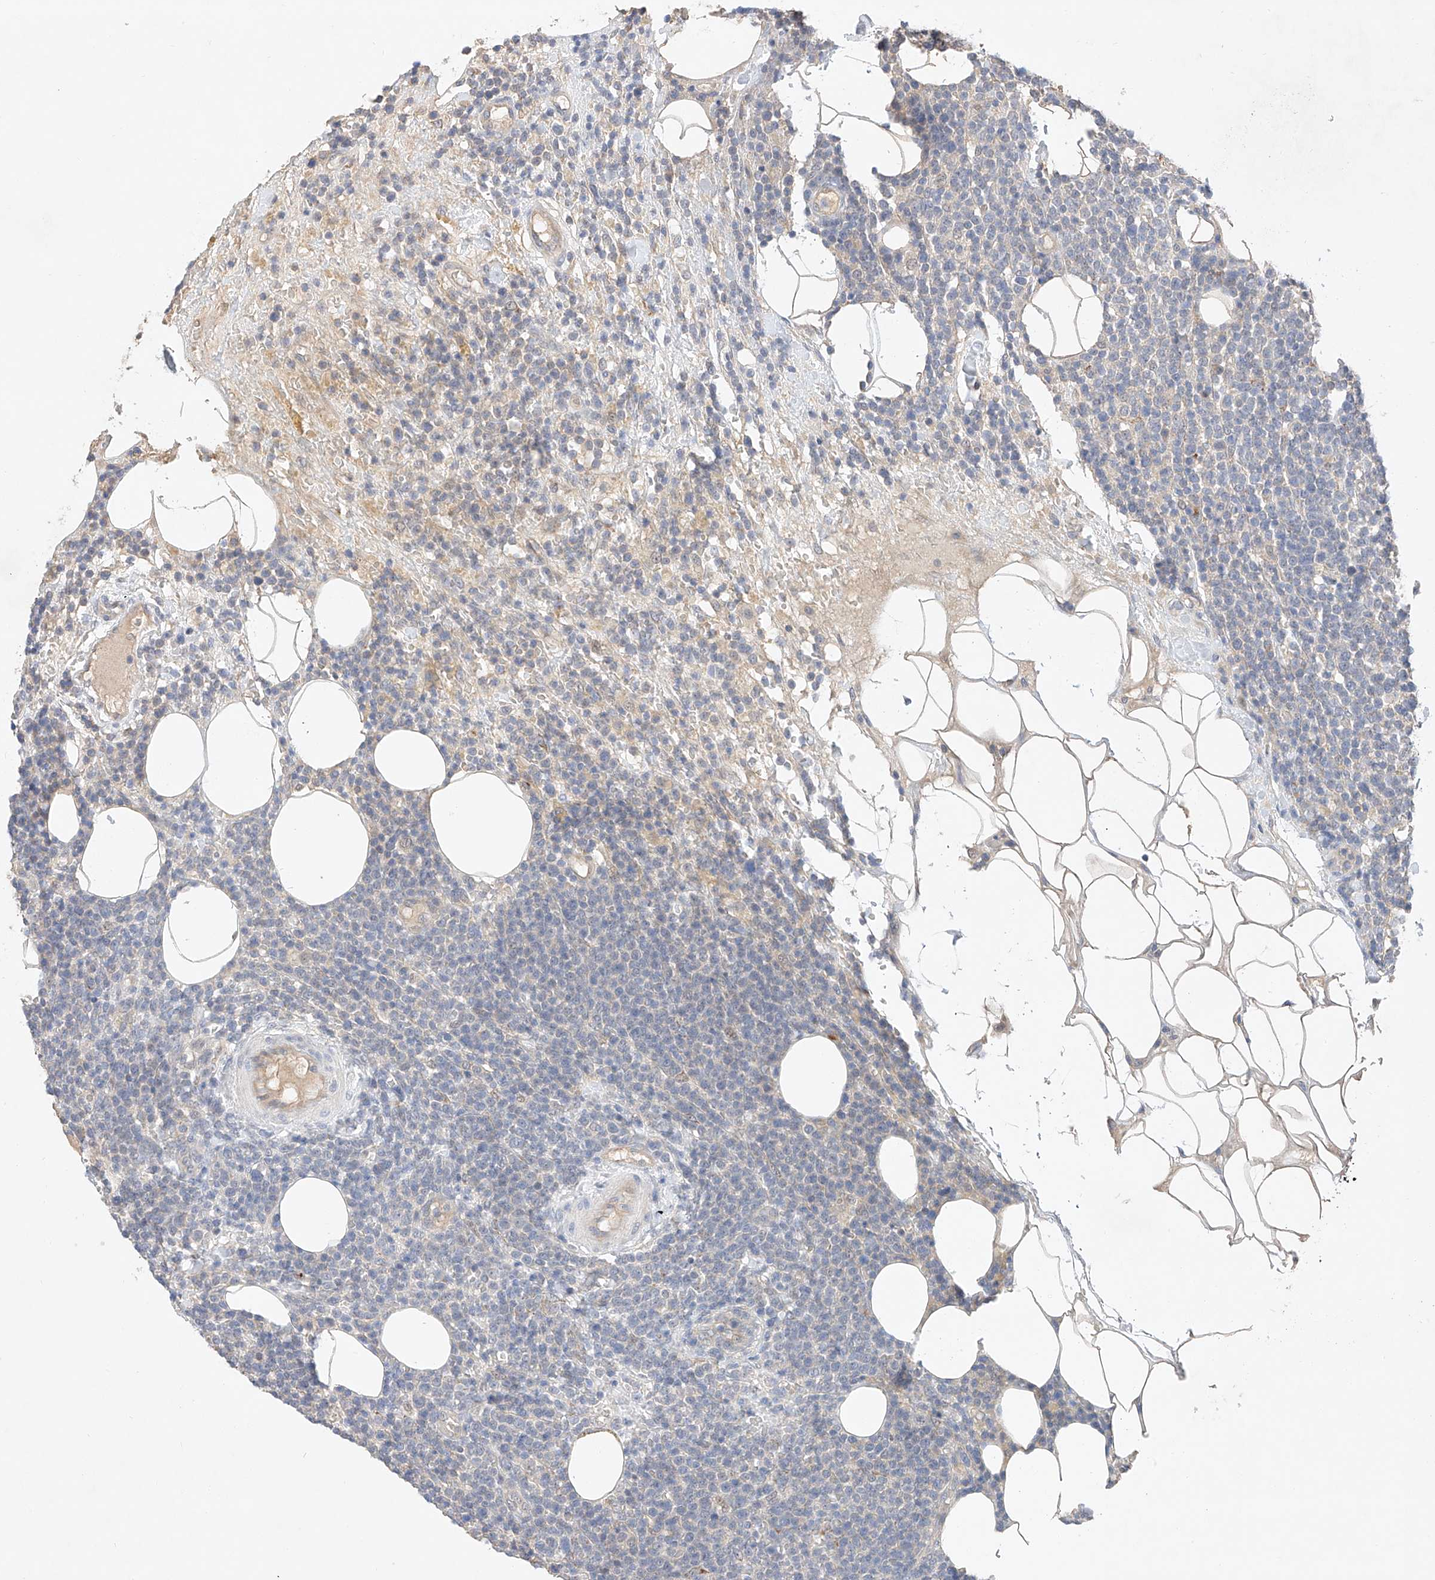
{"staining": {"intensity": "negative", "quantity": "none", "location": "none"}, "tissue": "lymphoma", "cell_type": "Tumor cells", "image_type": "cancer", "snomed": [{"axis": "morphology", "description": "Malignant lymphoma, non-Hodgkin's type, High grade"}, {"axis": "topography", "description": "Lymph node"}], "caption": "A high-resolution micrograph shows IHC staining of lymphoma, which displays no significant expression in tumor cells.", "gene": "IL22RA2", "patient": {"sex": "male", "age": 61}}